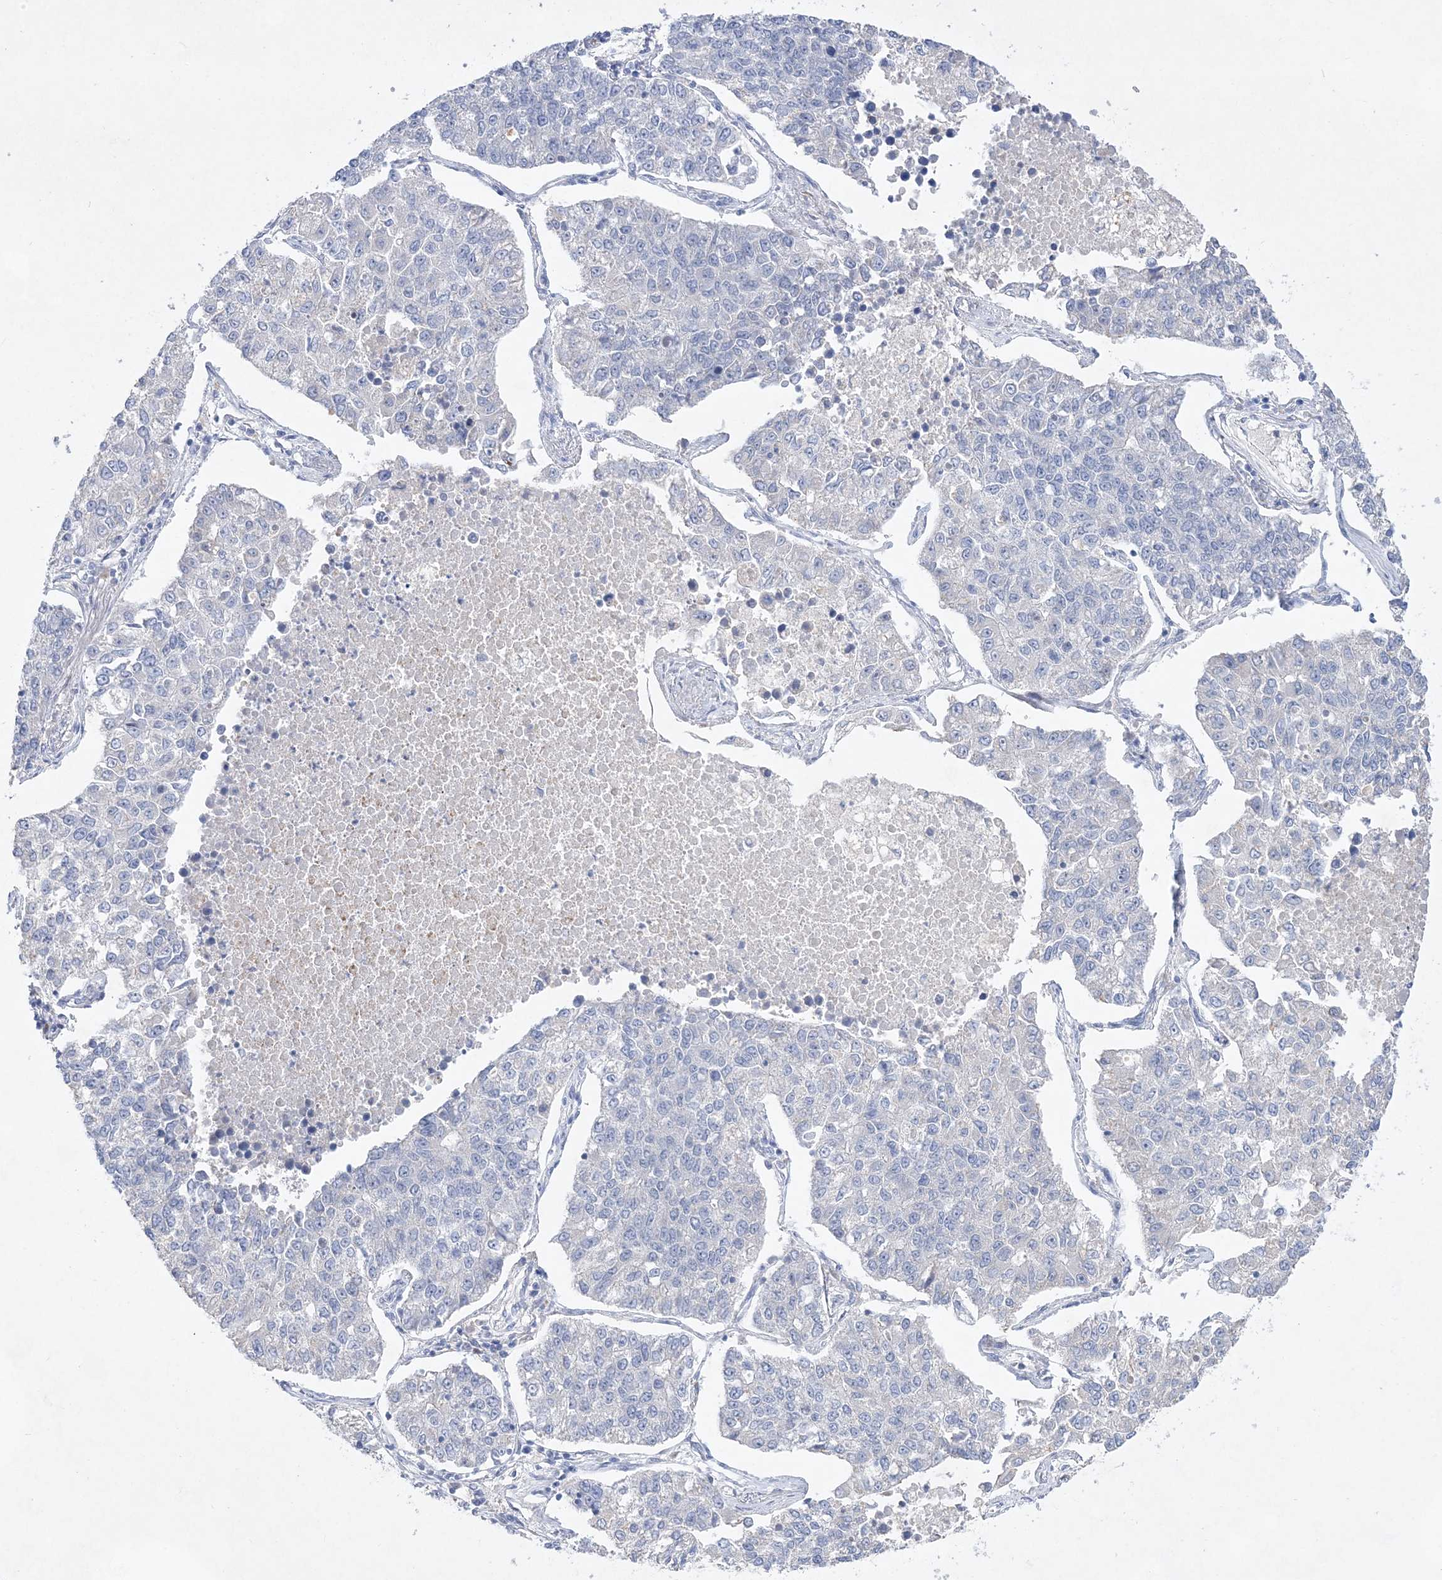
{"staining": {"intensity": "negative", "quantity": "none", "location": "none"}, "tissue": "lung cancer", "cell_type": "Tumor cells", "image_type": "cancer", "snomed": [{"axis": "morphology", "description": "Adenocarcinoma, NOS"}, {"axis": "topography", "description": "Lung"}], "caption": "IHC image of neoplastic tissue: lung adenocarcinoma stained with DAB (3,3'-diaminobenzidine) reveals no significant protein expression in tumor cells.", "gene": "TMEM132B", "patient": {"sex": "male", "age": 49}}